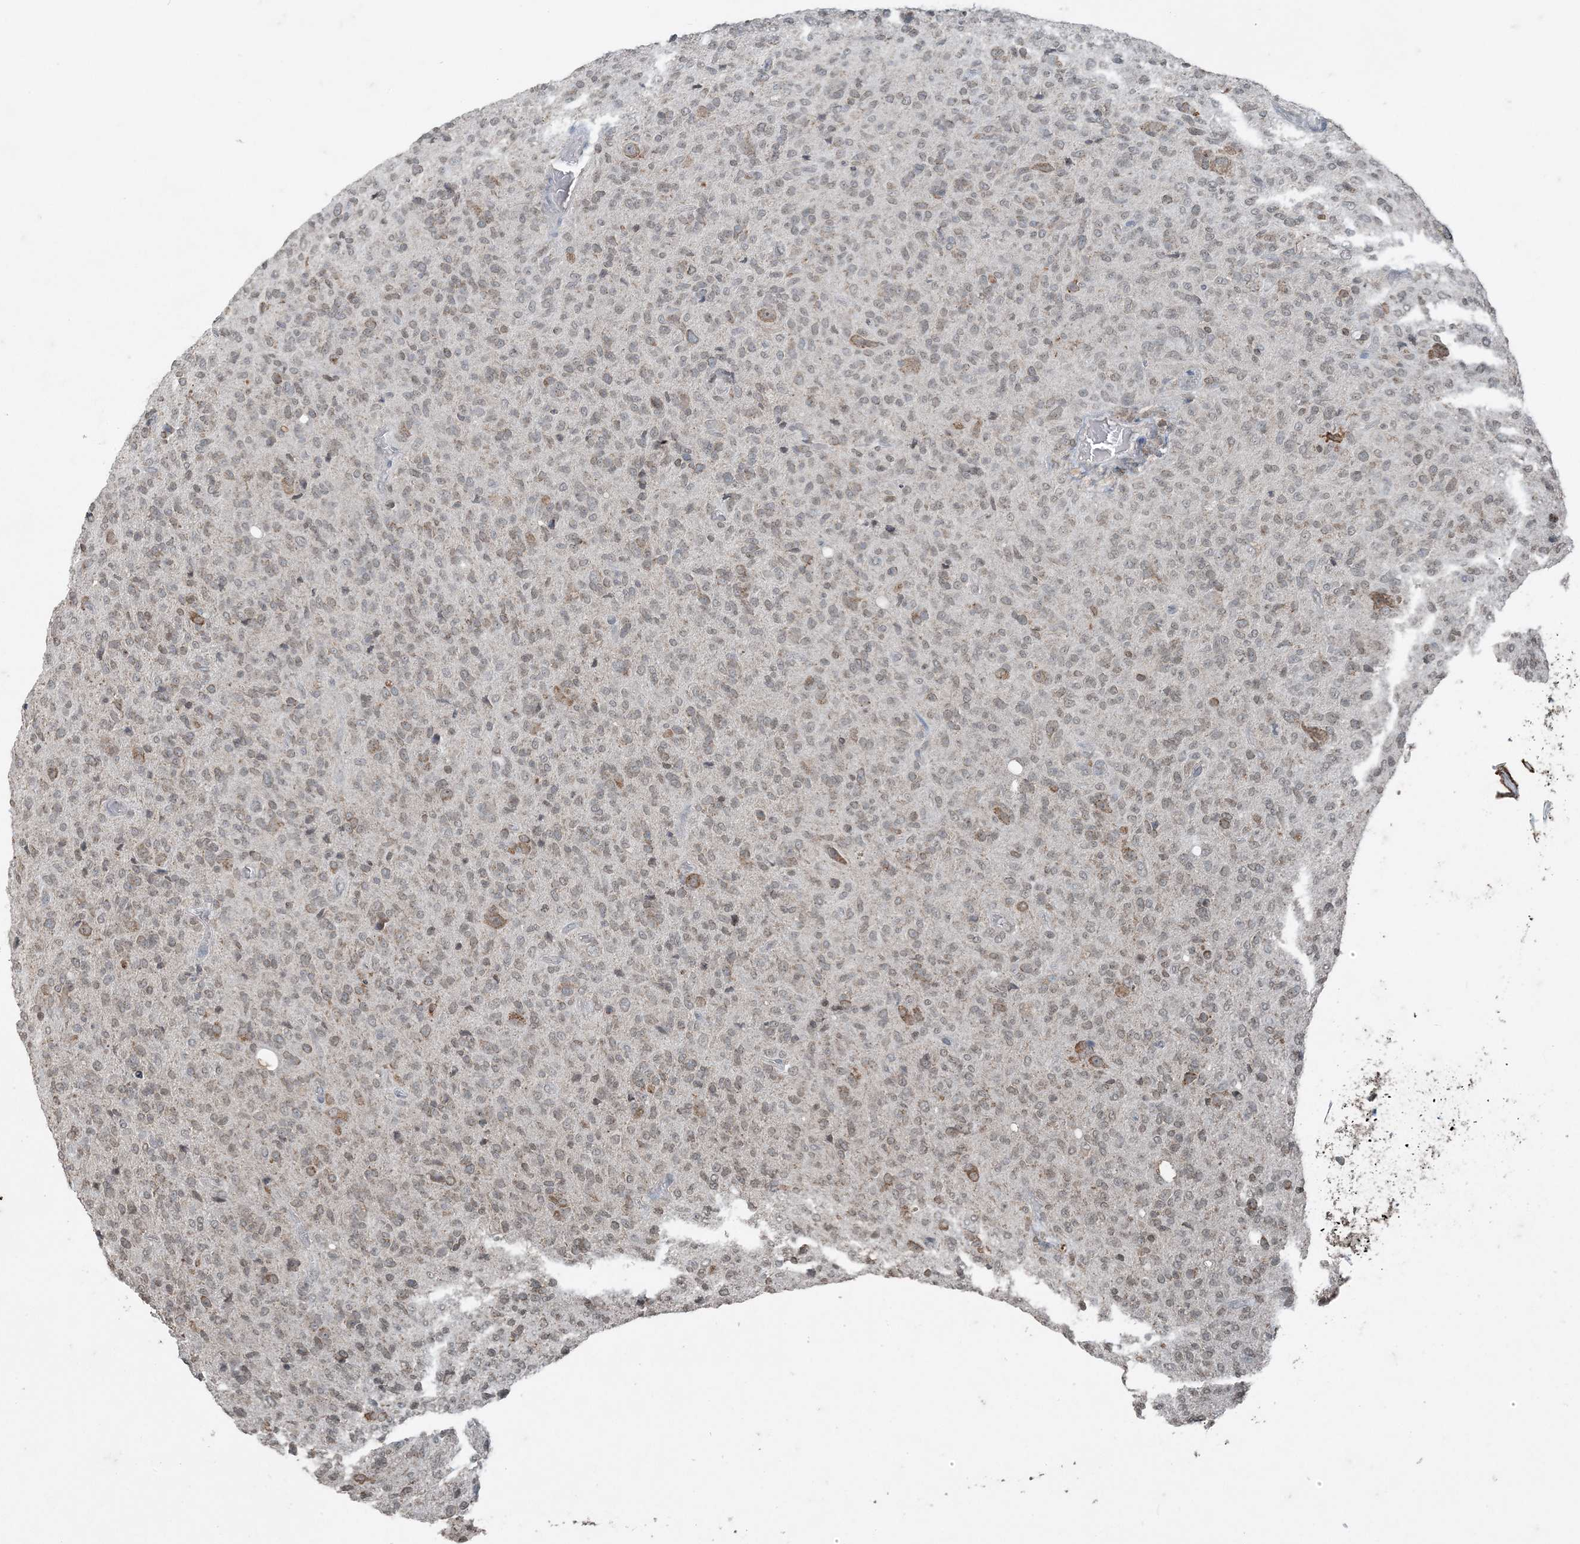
{"staining": {"intensity": "weak", "quantity": ">75%", "location": "nuclear"}, "tissue": "glioma", "cell_type": "Tumor cells", "image_type": "cancer", "snomed": [{"axis": "morphology", "description": "Glioma, malignant, High grade"}, {"axis": "topography", "description": "Brain"}], "caption": "Human glioma stained with a brown dye demonstrates weak nuclear positive positivity in about >75% of tumor cells.", "gene": "GNL1", "patient": {"sex": "female", "age": 57}}